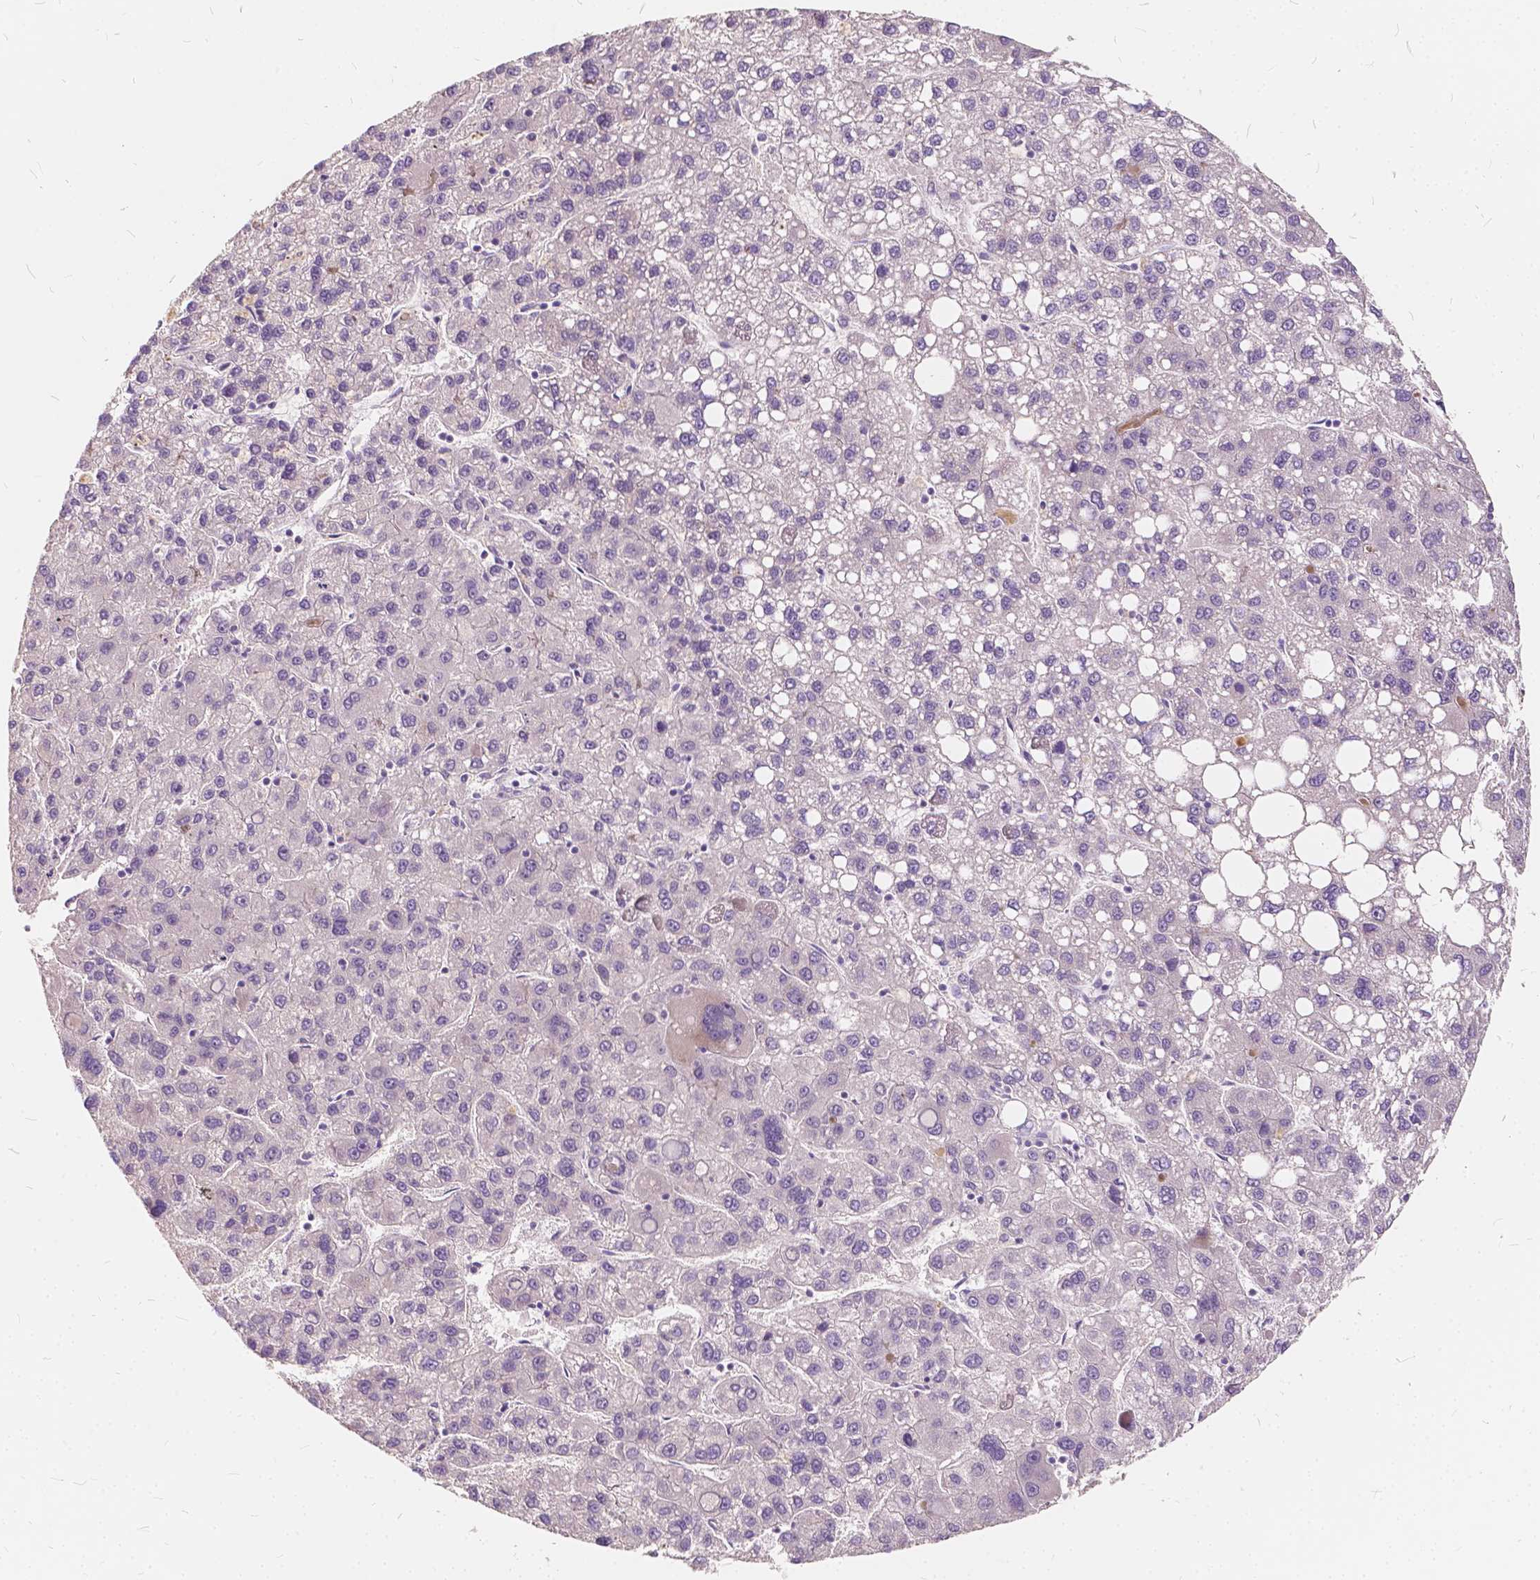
{"staining": {"intensity": "negative", "quantity": "none", "location": "none"}, "tissue": "liver cancer", "cell_type": "Tumor cells", "image_type": "cancer", "snomed": [{"axis": "morphology", "description": "Carcinoma, Hepatocellular, NOS"}, {"axis": "topography", "description": "Liver"}], "caption": "Tumor cells show no significant protein expression in liver hepatocellular carcinoma. Brightfield microscopy of immunohistochemistry (IHC) stained with DAB (3,3'-diaminobenzidine) (brown) and hematoxylin (blue), captured at high magnification.", "gene": "SLC7A8", "patient": {"sex": "female", "age": 82}}